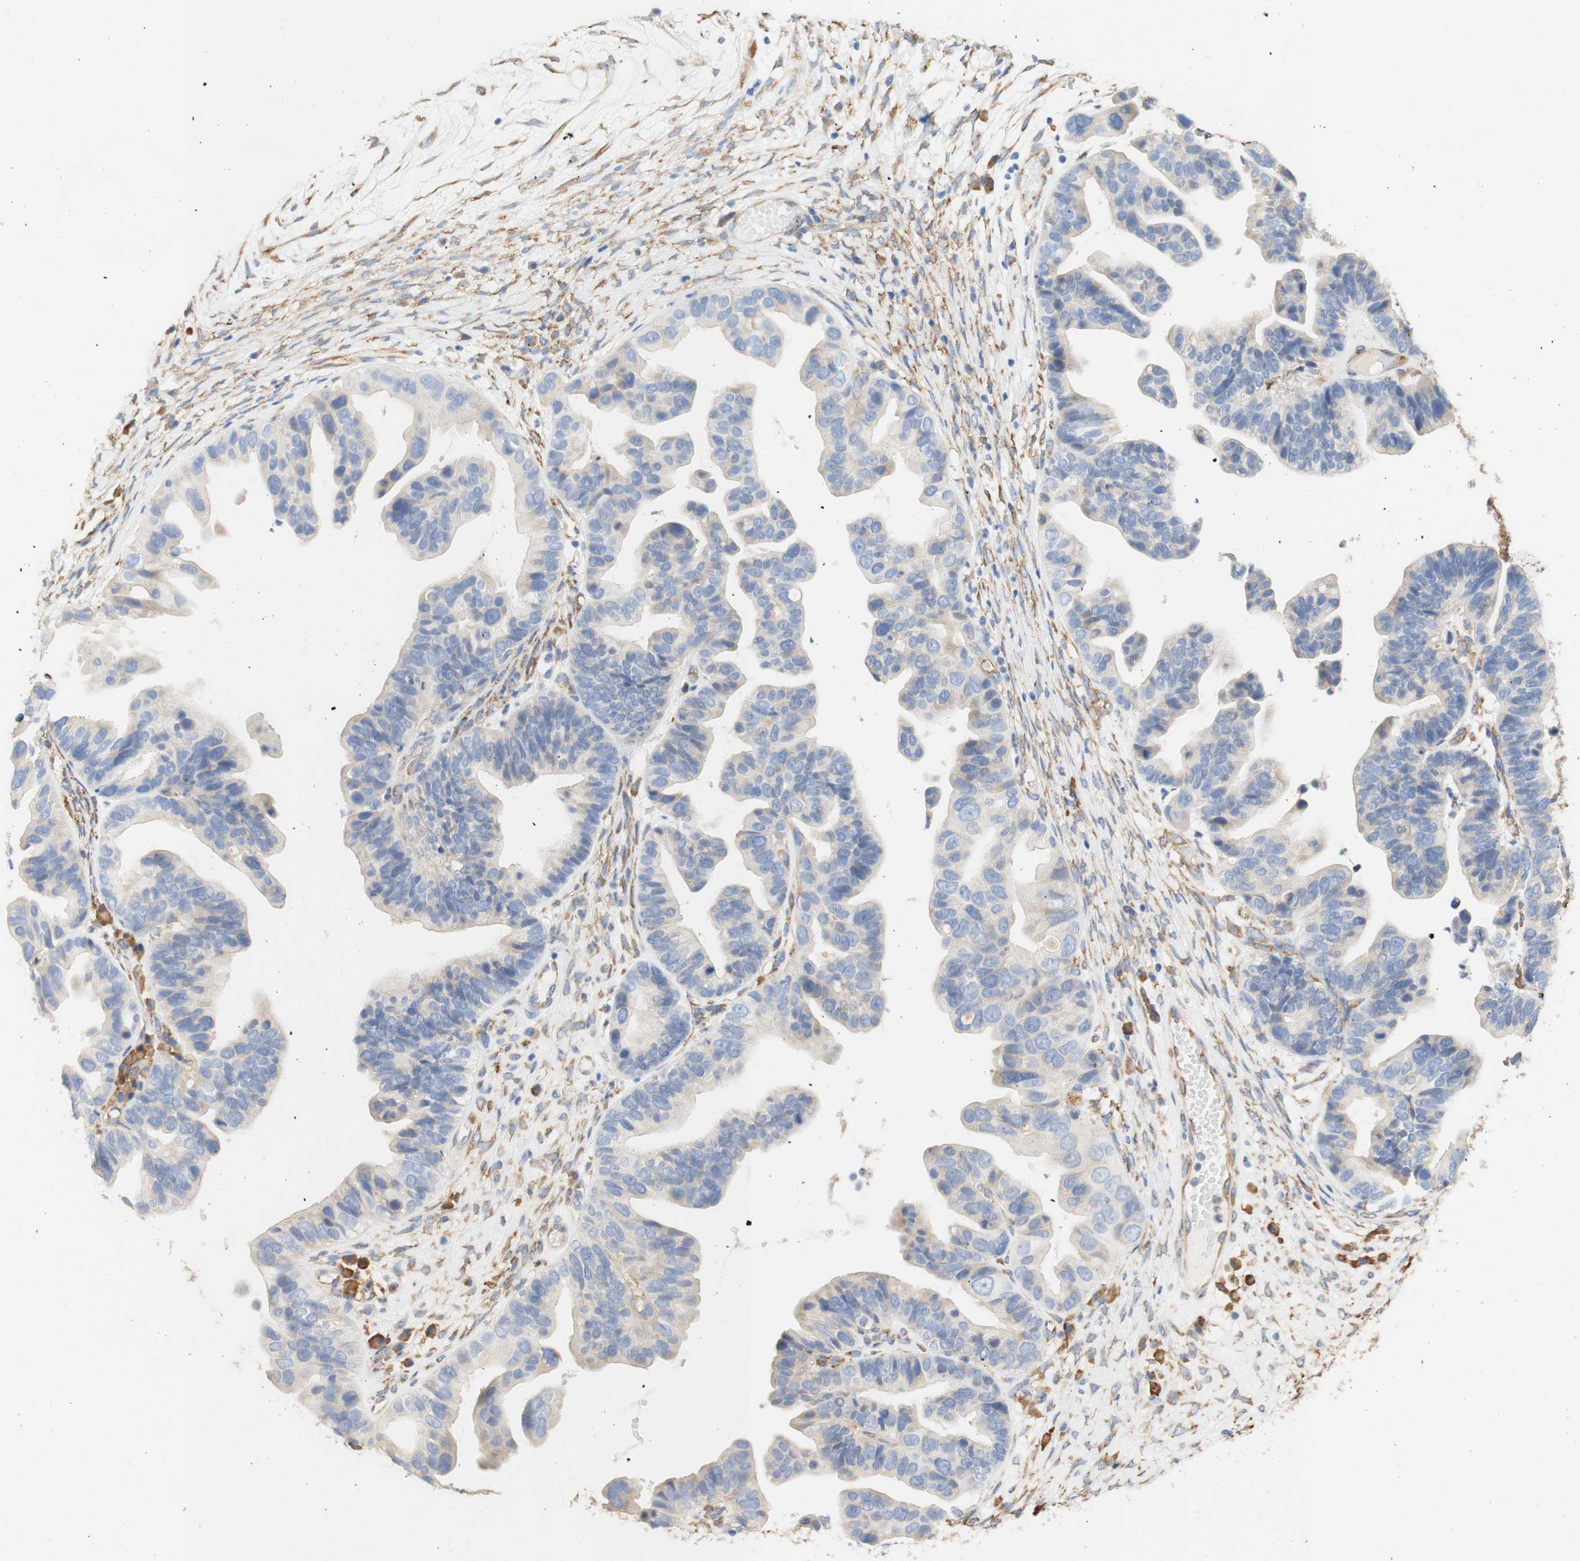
{"staining": {"intensity": "negative", "quantity": "none", "location": "none"}, "tissue": "ovarian cancer", "cell_type": "Tumor cells", "image_type": "cancer", "snomed": [{"axis": "morphology", "description": "Cystadenocarcinoma, serous, NOS"}, {"axis": "topography", "description": "Ovary"}], "caption": "This image is of ovarian serous cystadenocarcinoma stained with immunohistochemistry (IHC) to label a protein in brown with the nuclei are counter-stained blue. There is no expression in tumor cells.", "gene": "EIF2AK4", "patient": {"sex": "female", "age": 56}}